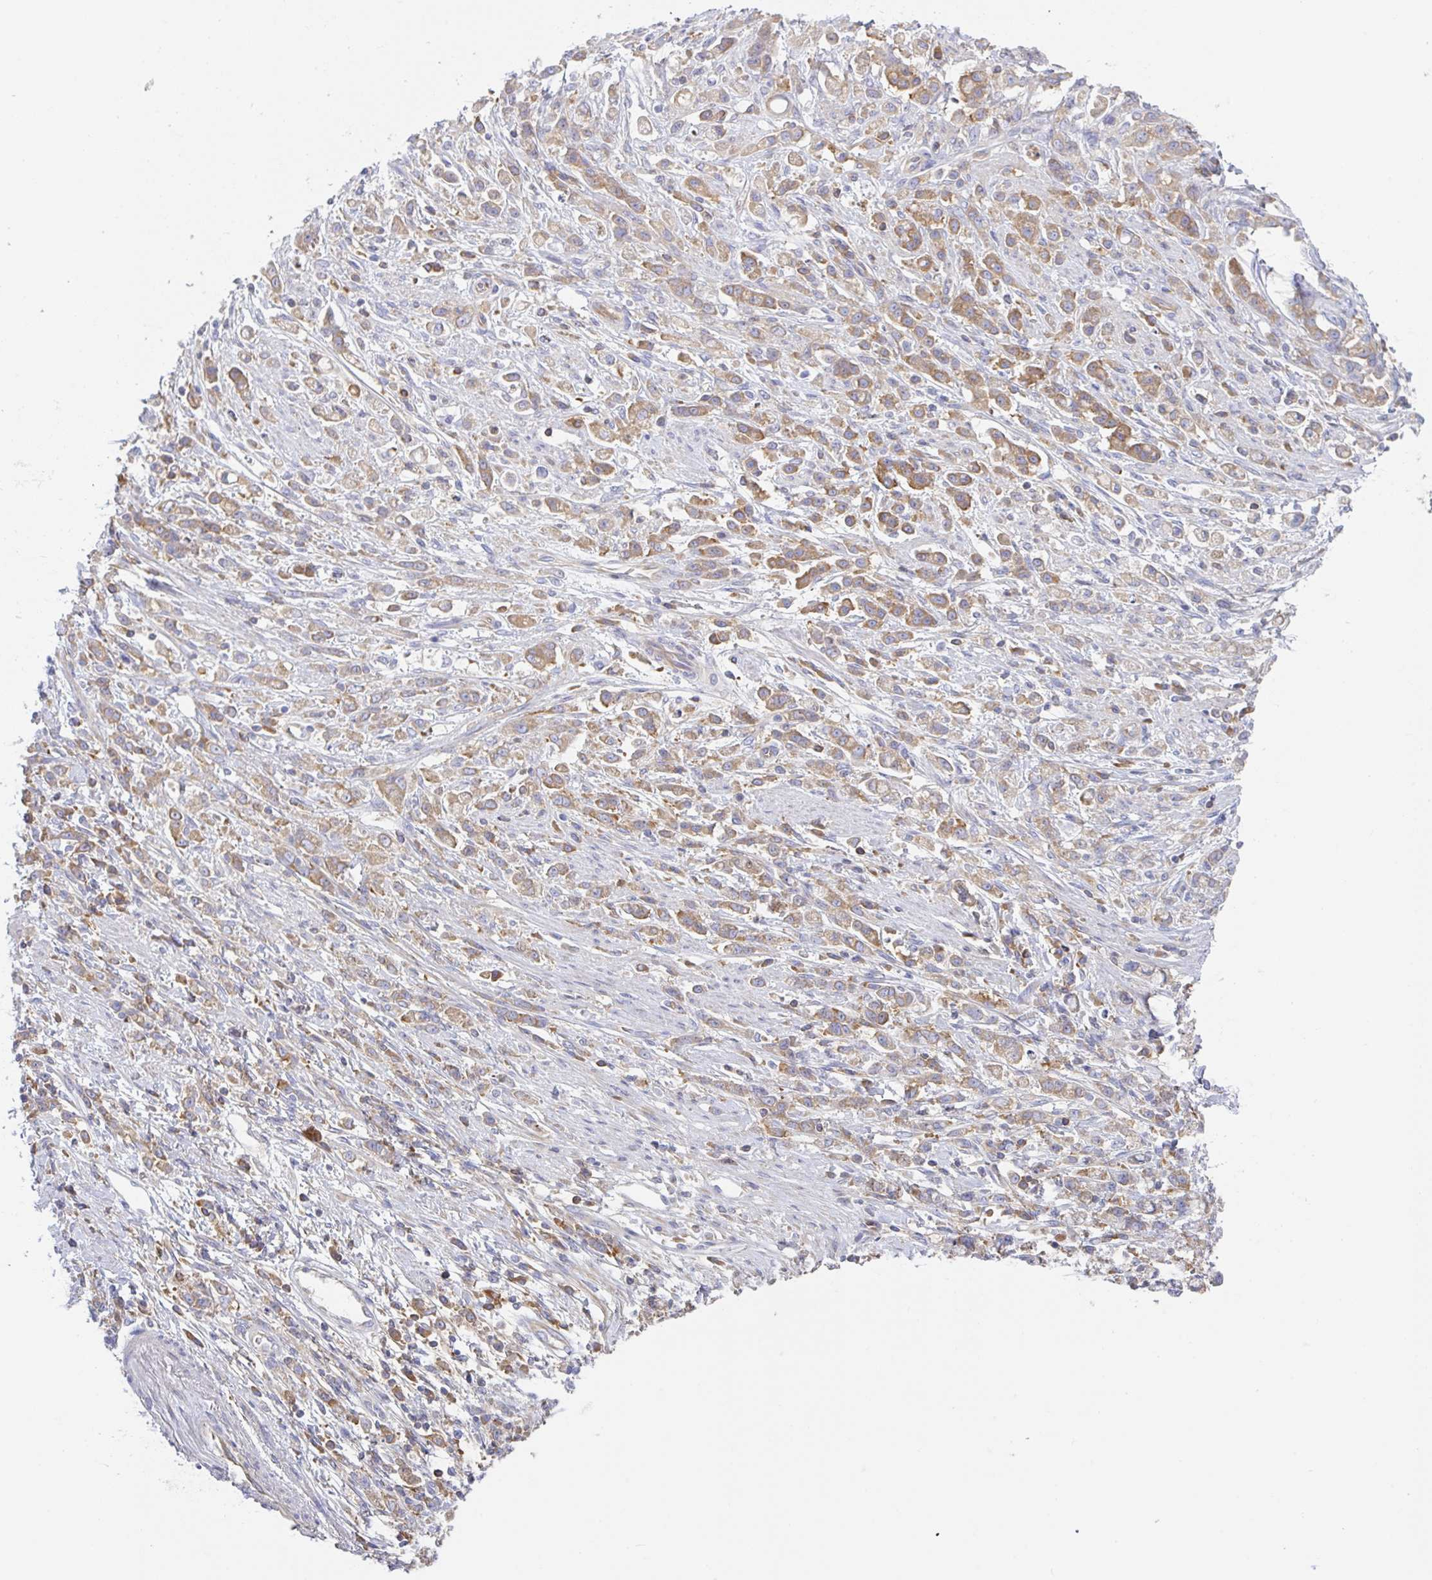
{"staining": {"intensity": "moderate", "quantity": "25%-75%", "location": "cytoplasmic/membranous"}, "tissue": "stomach cancer", "cell_type": "Tumor cells", "image_type": "cancer", "snomed": [{"axis": "morphology", "description": "Adenocarcinoma, NOS"}, {"axis": "topography", "description": "Stomach"}], "caption": "Moderate cytoplasmic/membranous positivity for a protein is seen in approximately 25%-75% of tumor cells of stomach cancer (adenocarcinoma) using immunohistochemistry.", "gene": "AMPD2", "patient": {"sex": "female", "age": 60}}